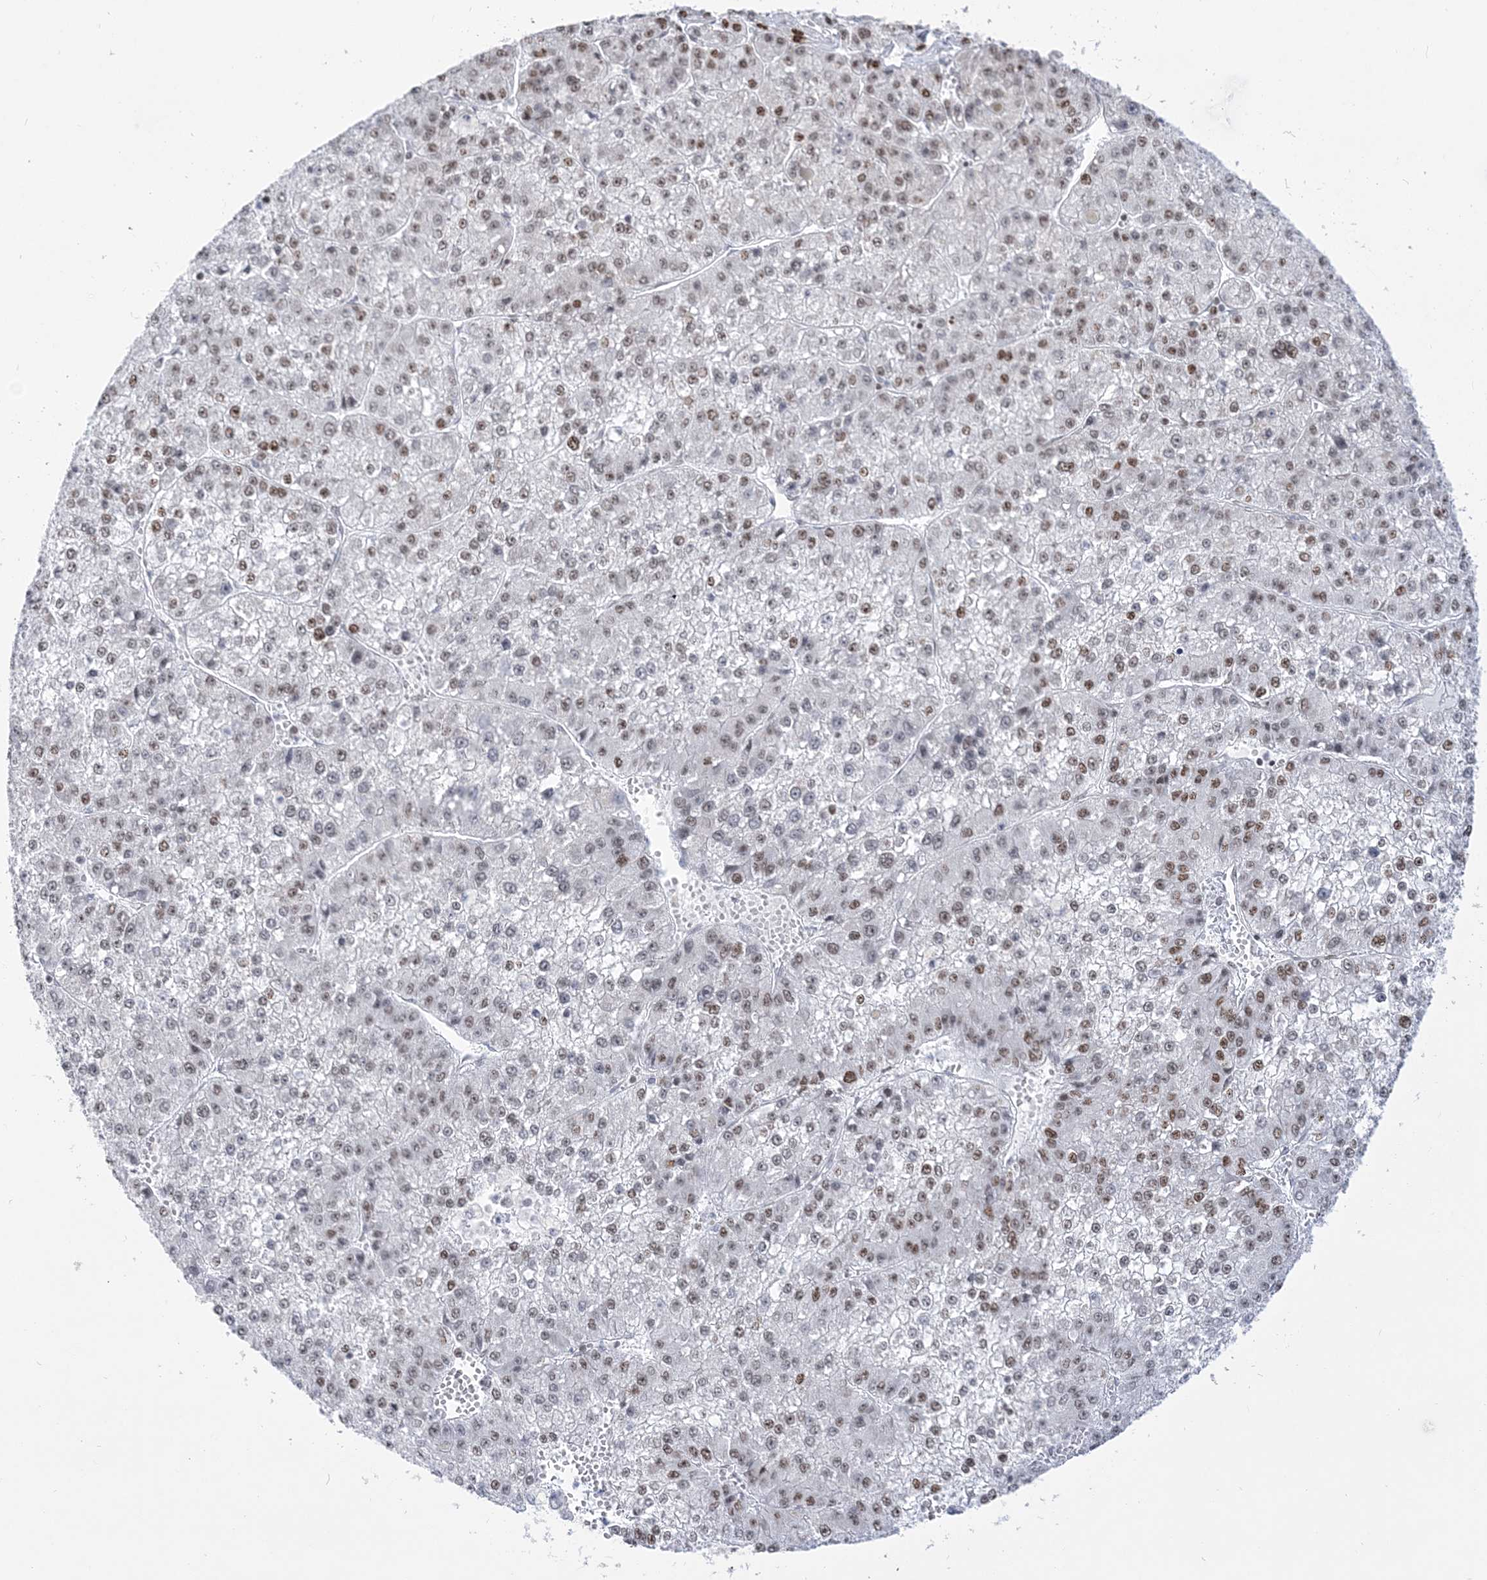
{"staining": {"intensity": "moderate", "quantity": "25%-75%", "location": "nuclear"}, "tissue": "liver cancer", "cell_type": "Tumor cells", "image_type": "cancer", "snomed": [{"axis": "morphology", "description": "Carcinoma, Hepatocellular, NOS"}, {"axis": "topography", "description": "Liver"}], "caption": "This is a micrograph of immunohistochemistry staining of liver cancer, which shows moderate expression in the nuclear of tumor cells.", "gene": "DDX21", "patient": {"sex": "female", "age": 73}}